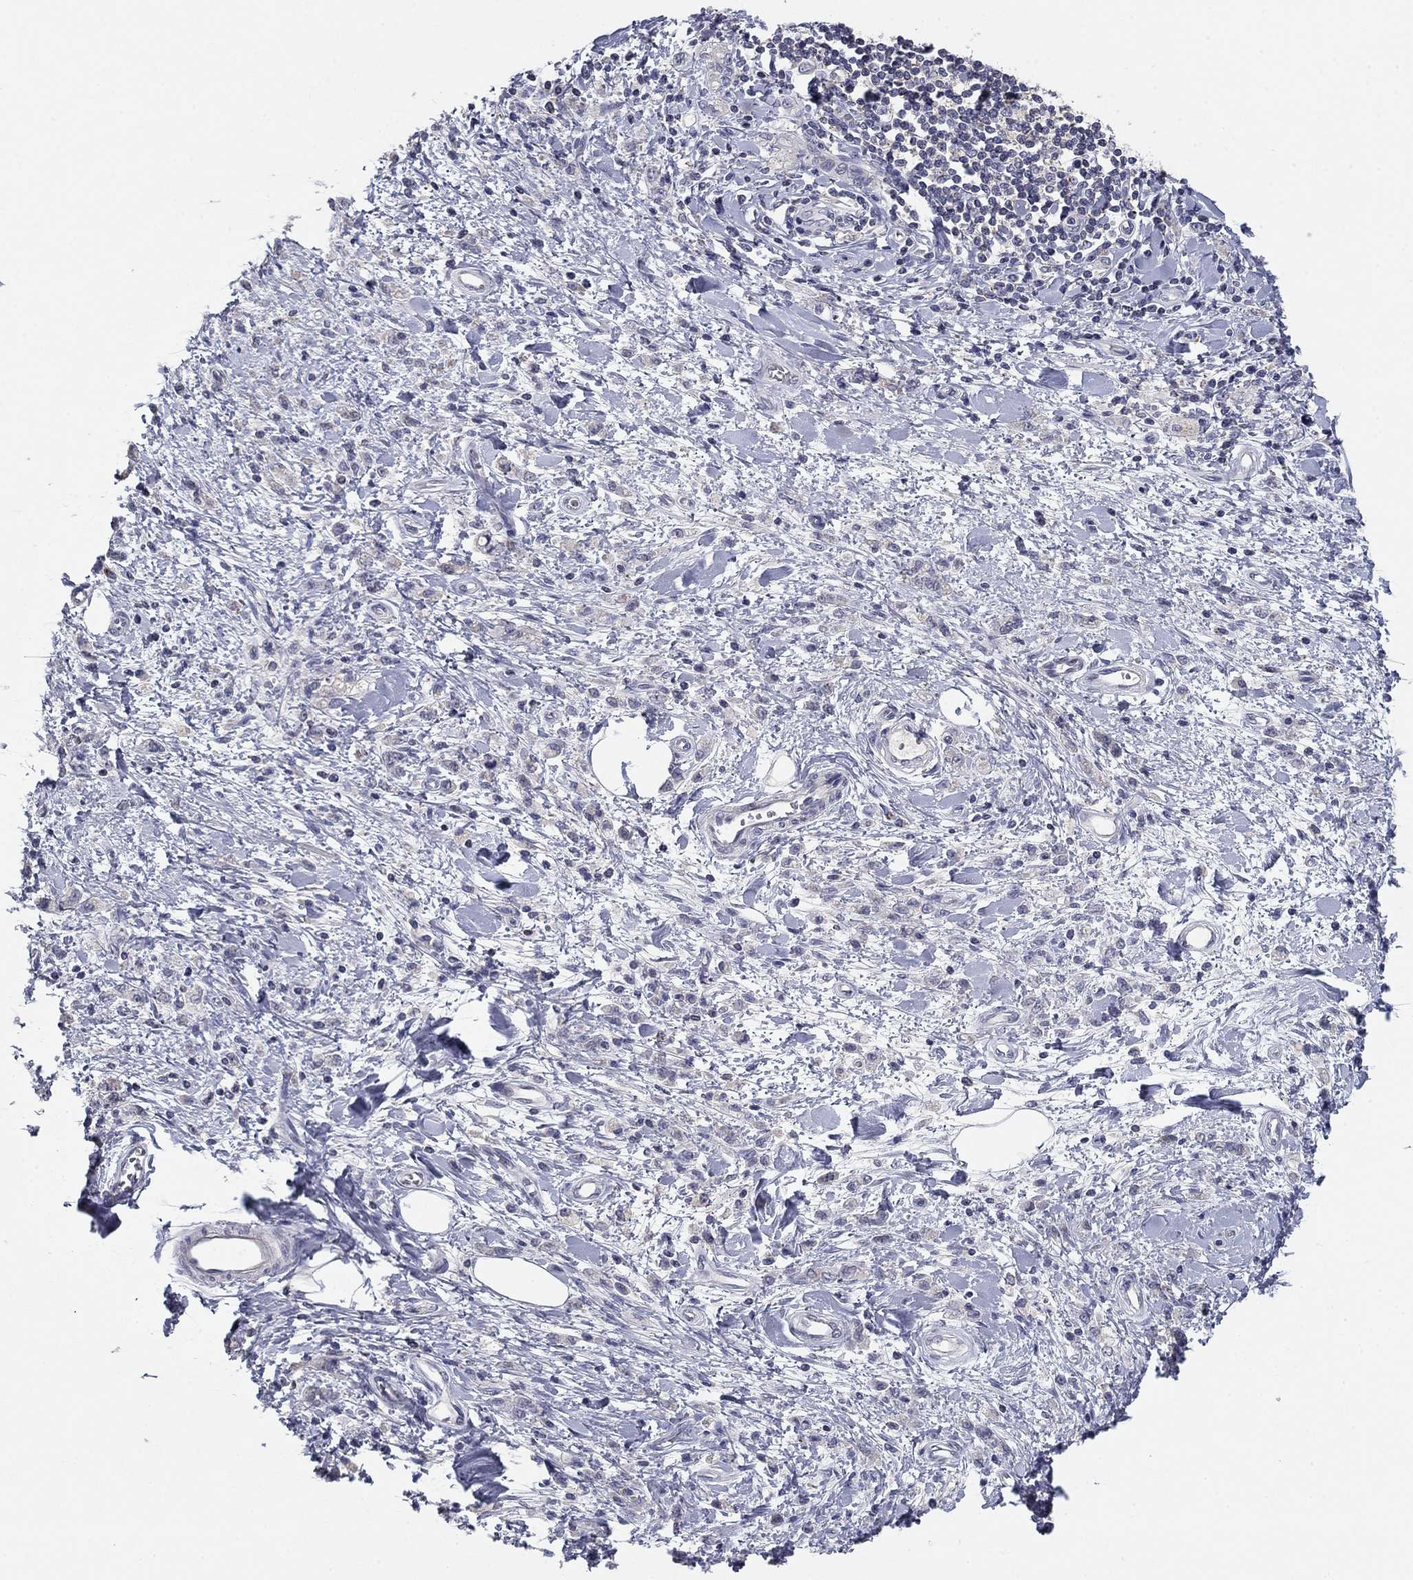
{"staining": {"intensity": "negative", "quantity": "none", "location": "none"}, "tissue": "stomach cancer", "cell_type": "Tumor cells", "image_type": "cancer", "snomed": [{"axis": "morphology", "description": "Adenocarcinoma, NOS"}, {"axis": "topography", "description": "Stomach"}], "caption": "Immunohistochemistry (IHC) of adenocarcinoma (stomach) displays no positivity in tumor cells.", "gene": "SEPTIN3", "patient": {"sex": "male", "age": 77}}